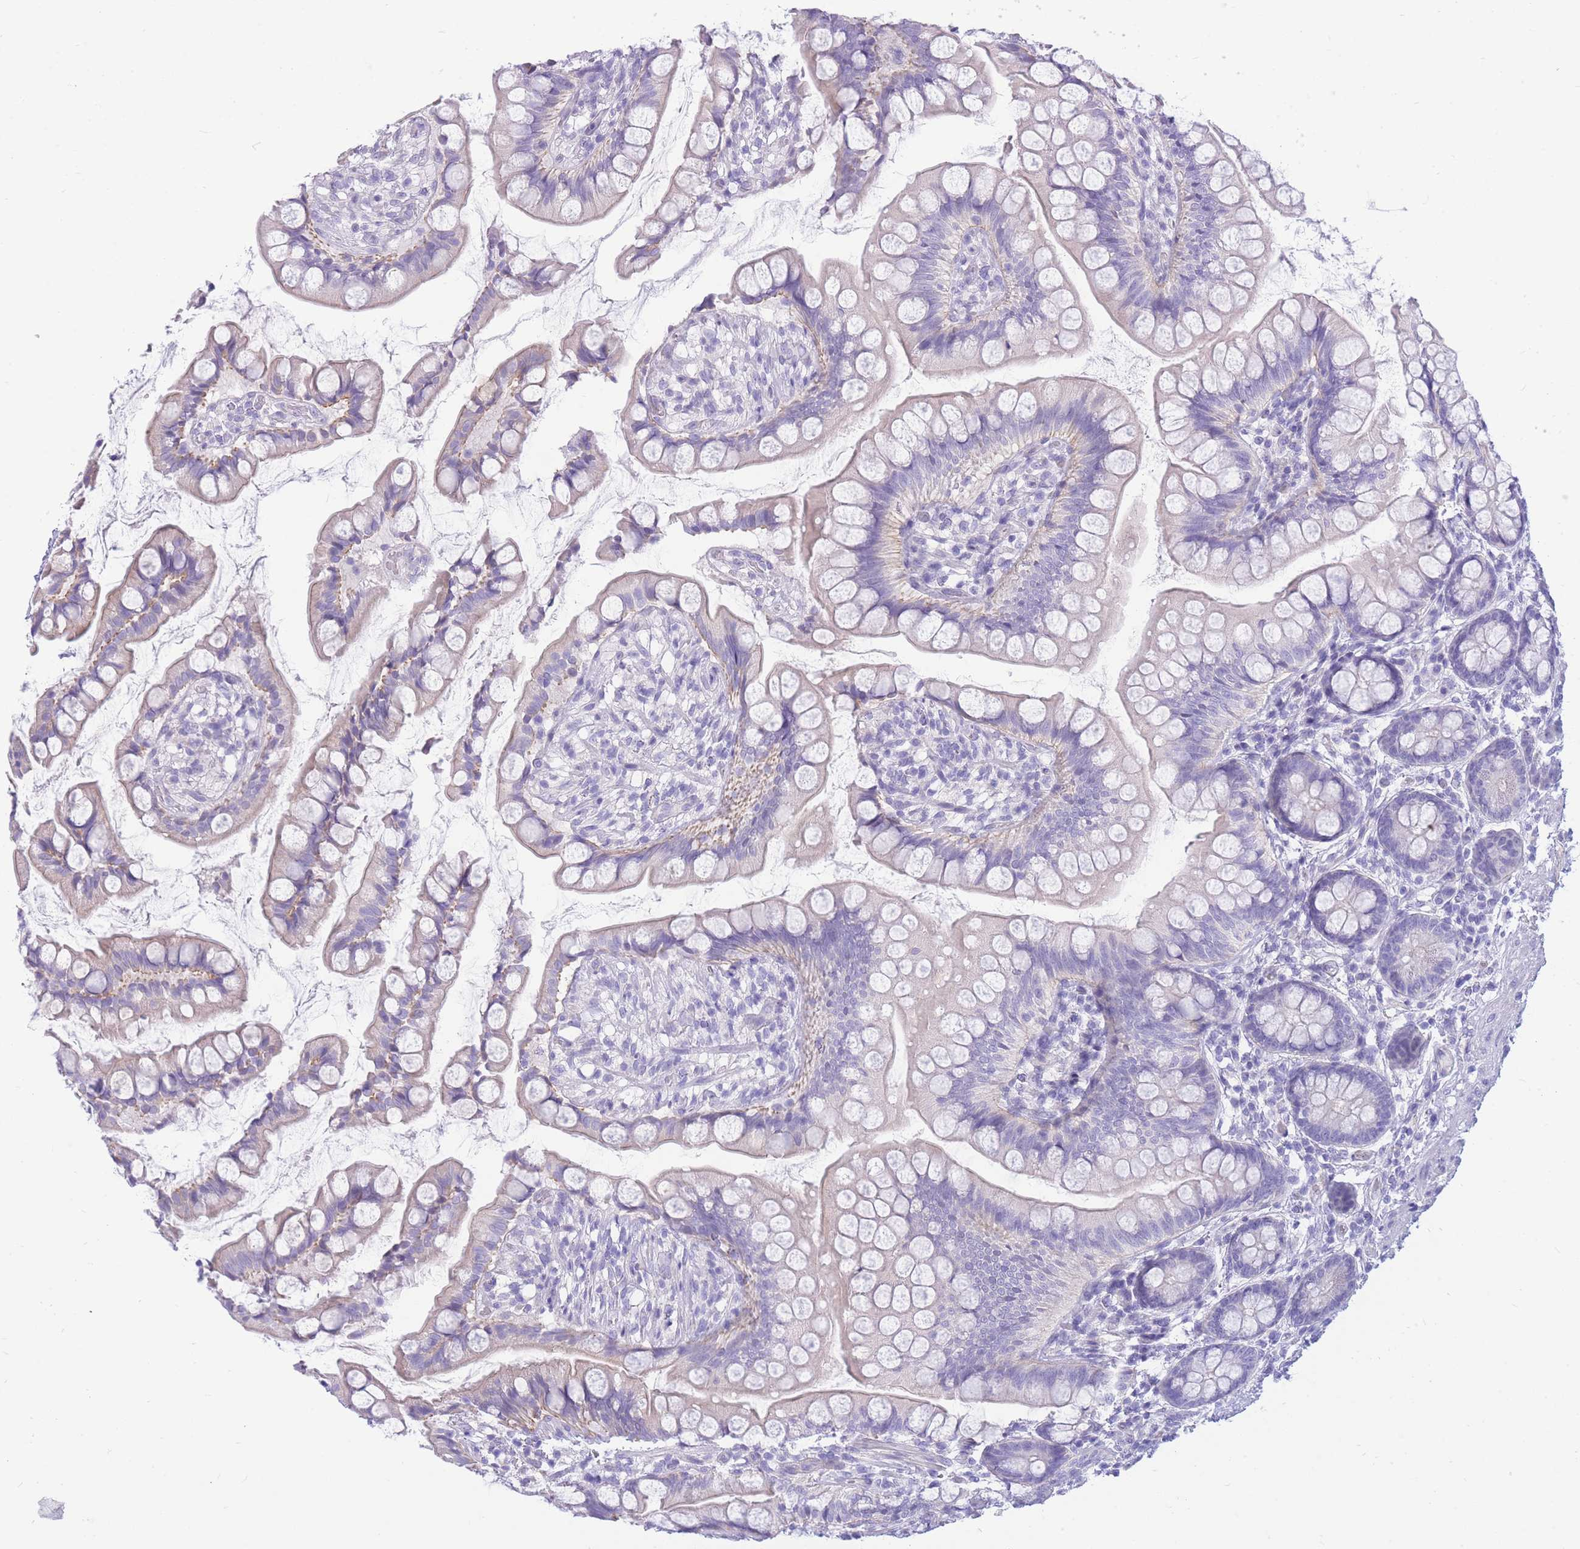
{"staining": {"intensity": "negative", "quantity": "none", "location": "none"}, "tissue": "small intestine", "cell_type": "Glandular cells", "image_type": "normal", "snomed": [{"axis": "morphology", "description": "Normal tissue, NOS"}, {"axis": "topography", "description": "Small intestine"}], "caption": "Small intestine was stained to show a protein in brown. There is no significant expression in glandular cells. (DAB (3,3'-diaminobenzidine) immunohistochemistry (IHC), high magnification).", "gene": "ZNF311", "patient": {"sex": "male", "age": 70}}